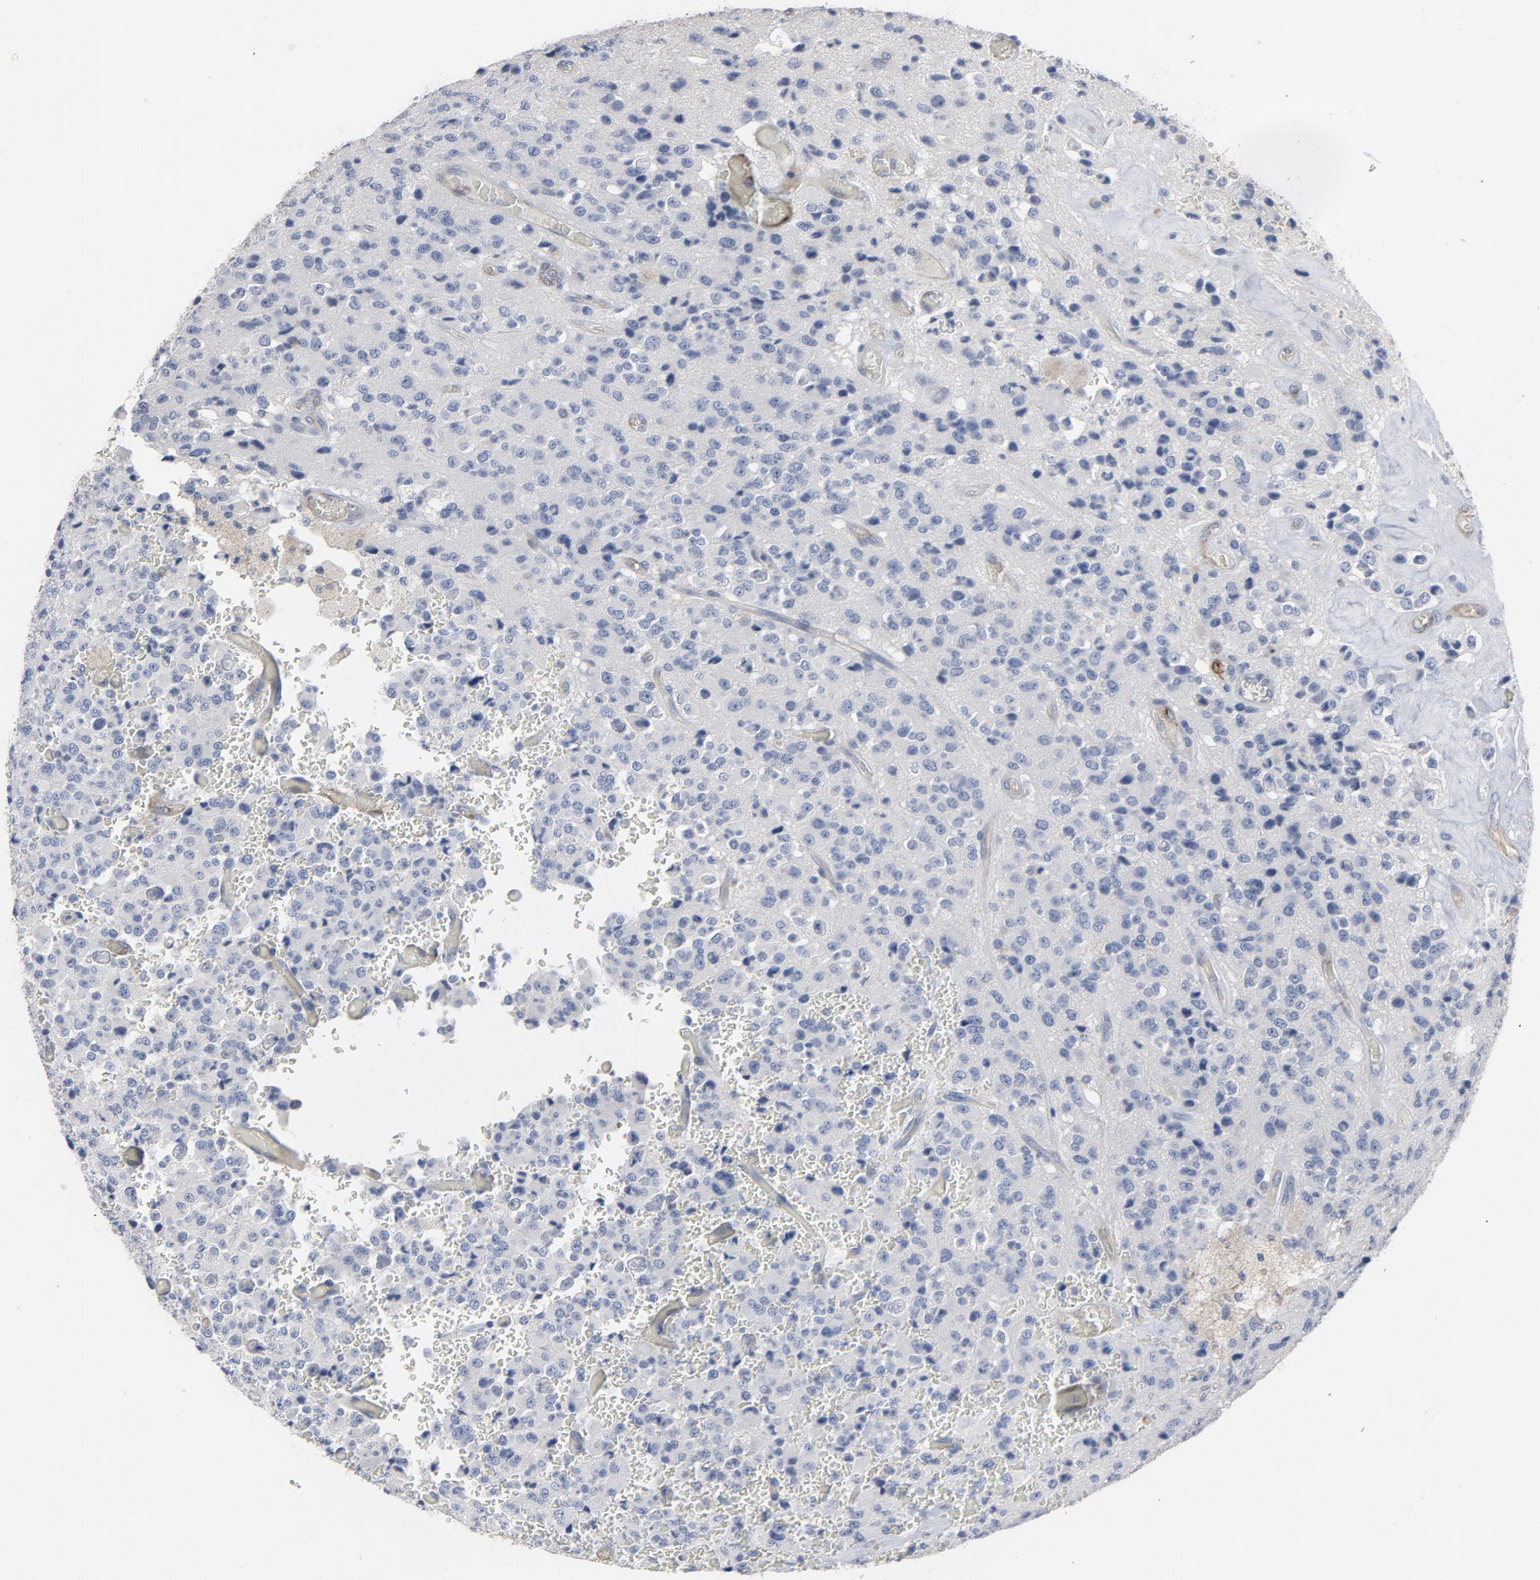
{"staining": {"intensity": "negative", "quantity": "none", "location": "none"}, "tissue": "glioma", "cell_type": "Tumor cells", "image_type": "cancer", "snomed": [{"axis": "morphology", "description": "Glioma, malignant, High grade"}, {"axis": "topography", "description": "pancreas cauda"}], "caption": "An image of glioma stained for a protein exhibits no brown staining in tumor cells.", "gene": "KDR", "patient": {"sex": "male", "age": 60}}